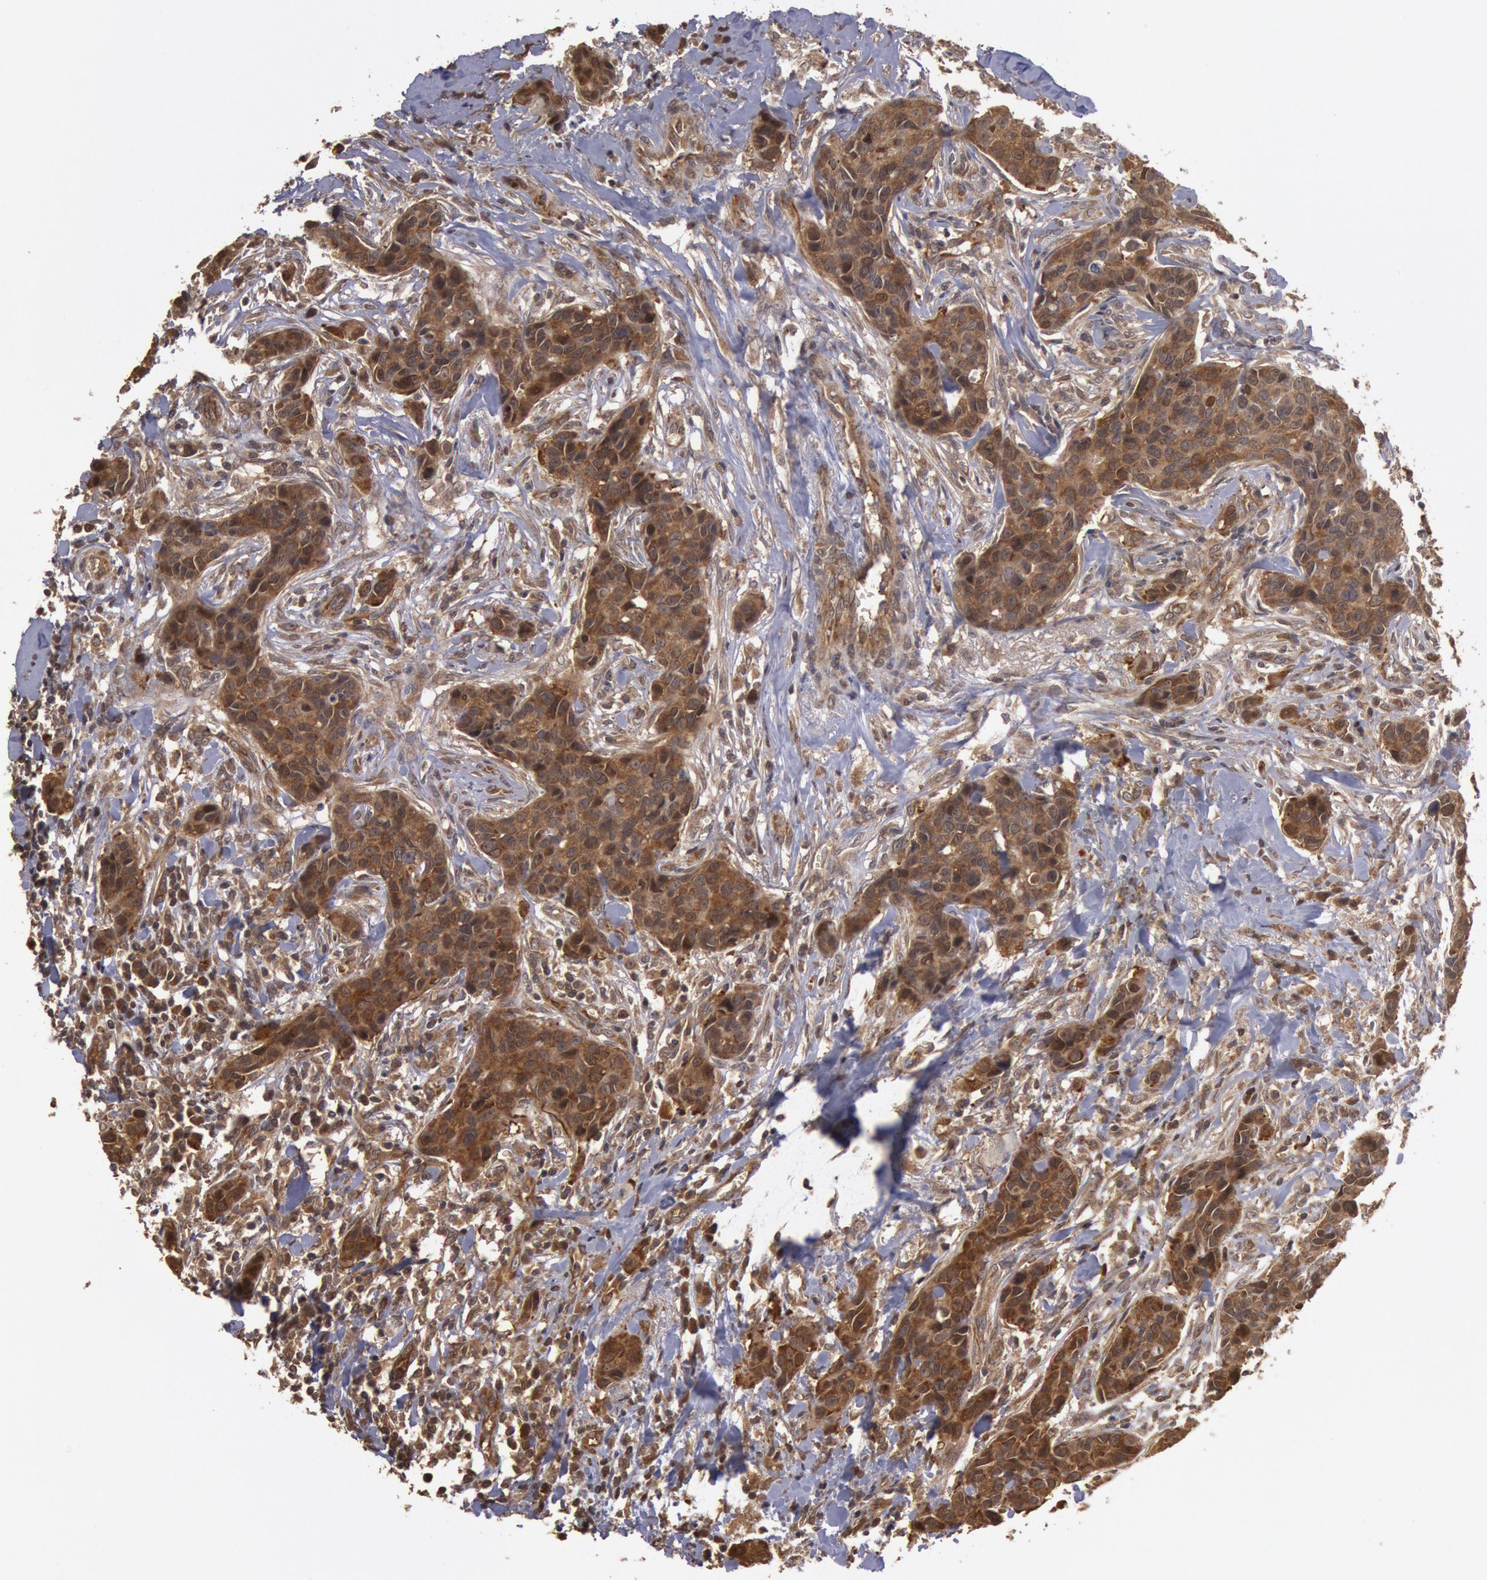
{"staining": {"intensity": "strong", "quantity": ">75%", "location": "cytoplasmic/membranous,nuclear"}, "tissue": "breast cancer", "cell_type": "Tumor cells", "image_type": "cancer", "snomed": [{"axis": "morphology", "description": "Duct carcinoma"}, {"axis": "topography", "description": "Breast"}], "caption": "DAB immunohistochemical staining of invasive ductal carcinoma (breast) displays strong cytoplasmic/membranous and nuclear protein positivity in approximately >75% of tumor cells.", "gene": "USP14", "patient": {"sex": "female", "age": 91}}